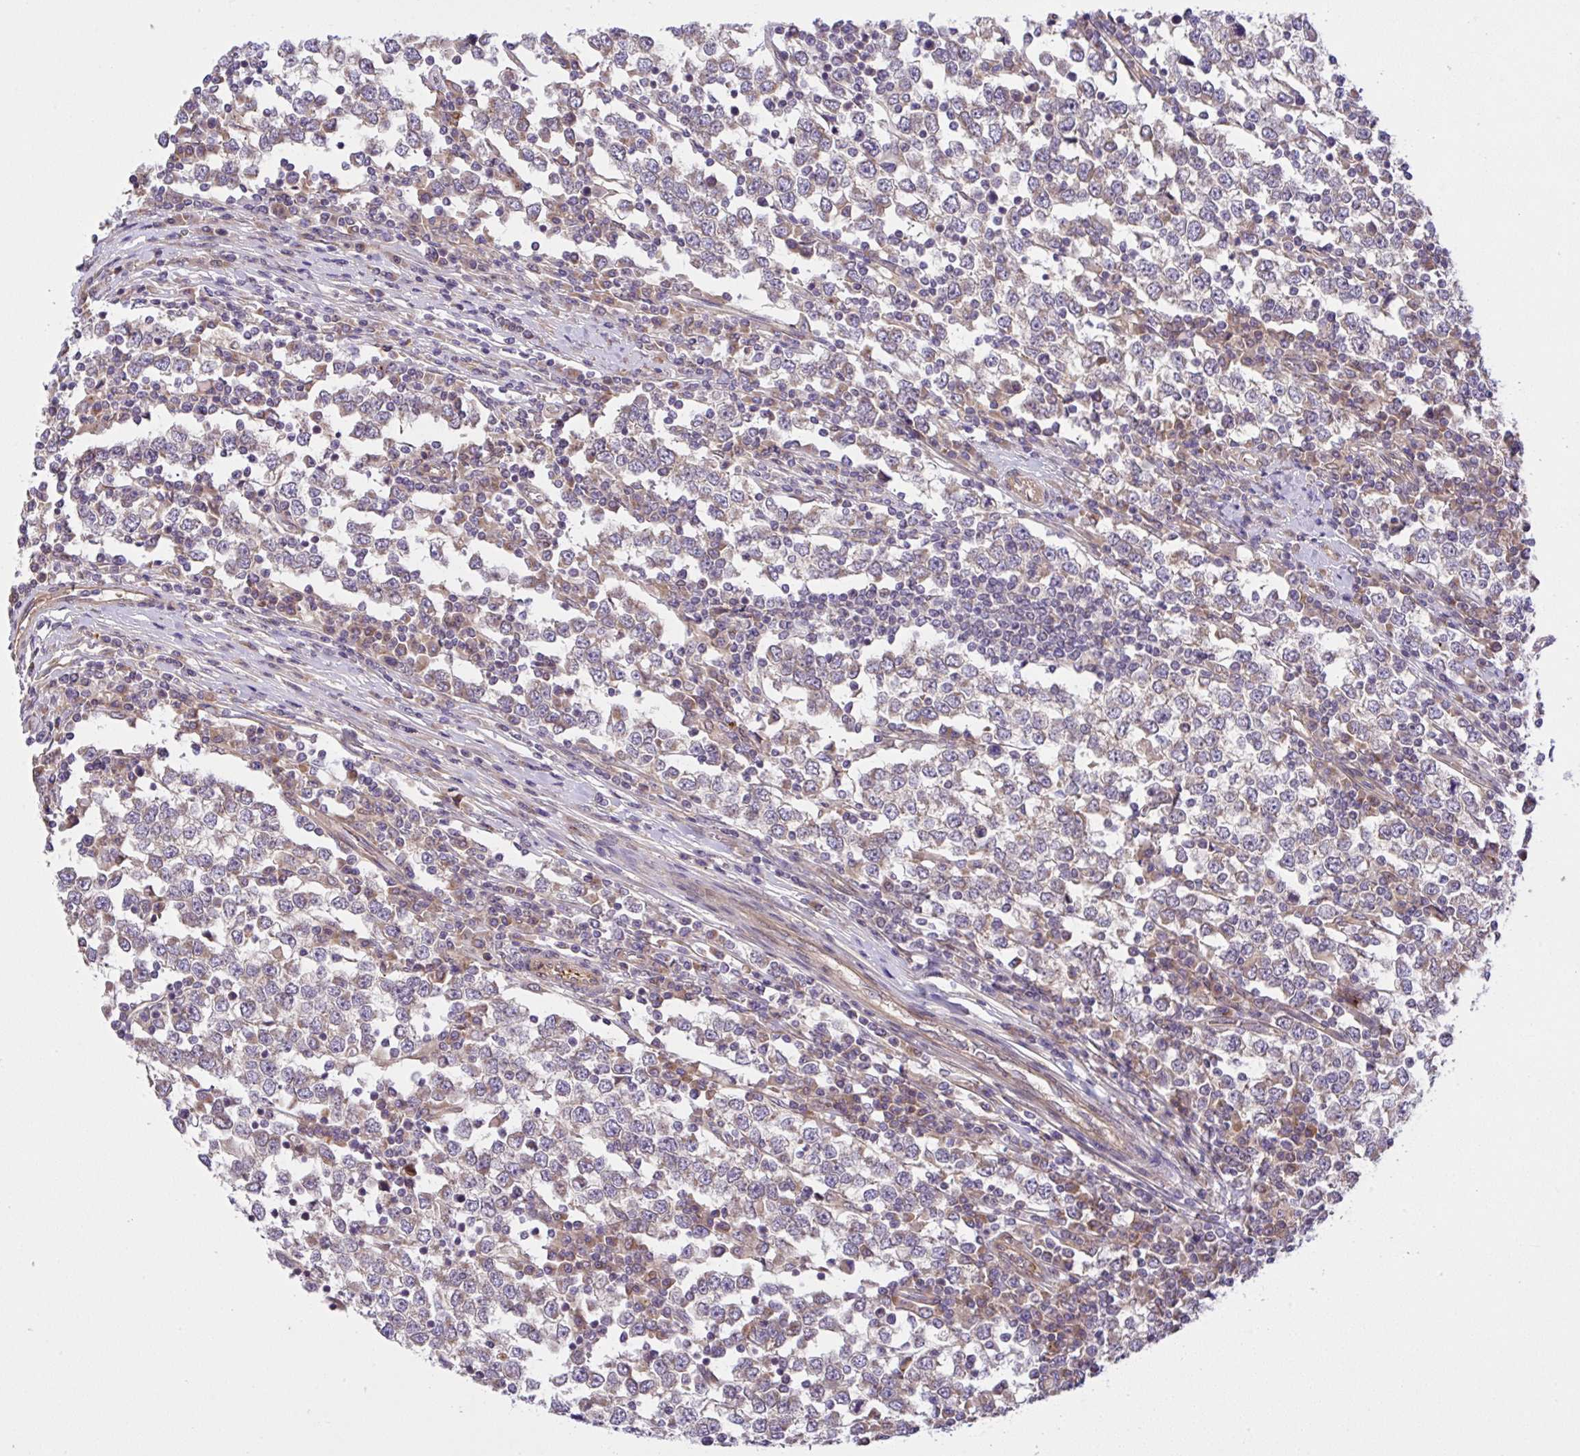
{"staining": {"intensity": "weak", "quantity": "<25%", "location": "cytoplasmic/membranous"}, "tissue": "testis cancer", "cell_type": "Tumor cells", "image_type": "cancer", "snomed": [{"axis": "morphology", "description": "Seminoma, NOS"}, {"axis": "topography", "description": "Testis"}], "caption": "Immunohistochemistry photomicrograph of neoplastic tissue: human testis cancer (seminoma) stained with DAB (3,3'-diaminobenzidine) exhibits no significant protein expression in tumor cells.", "gene": "UBE4A", "patient": {"sex": "male", "age": 65}}